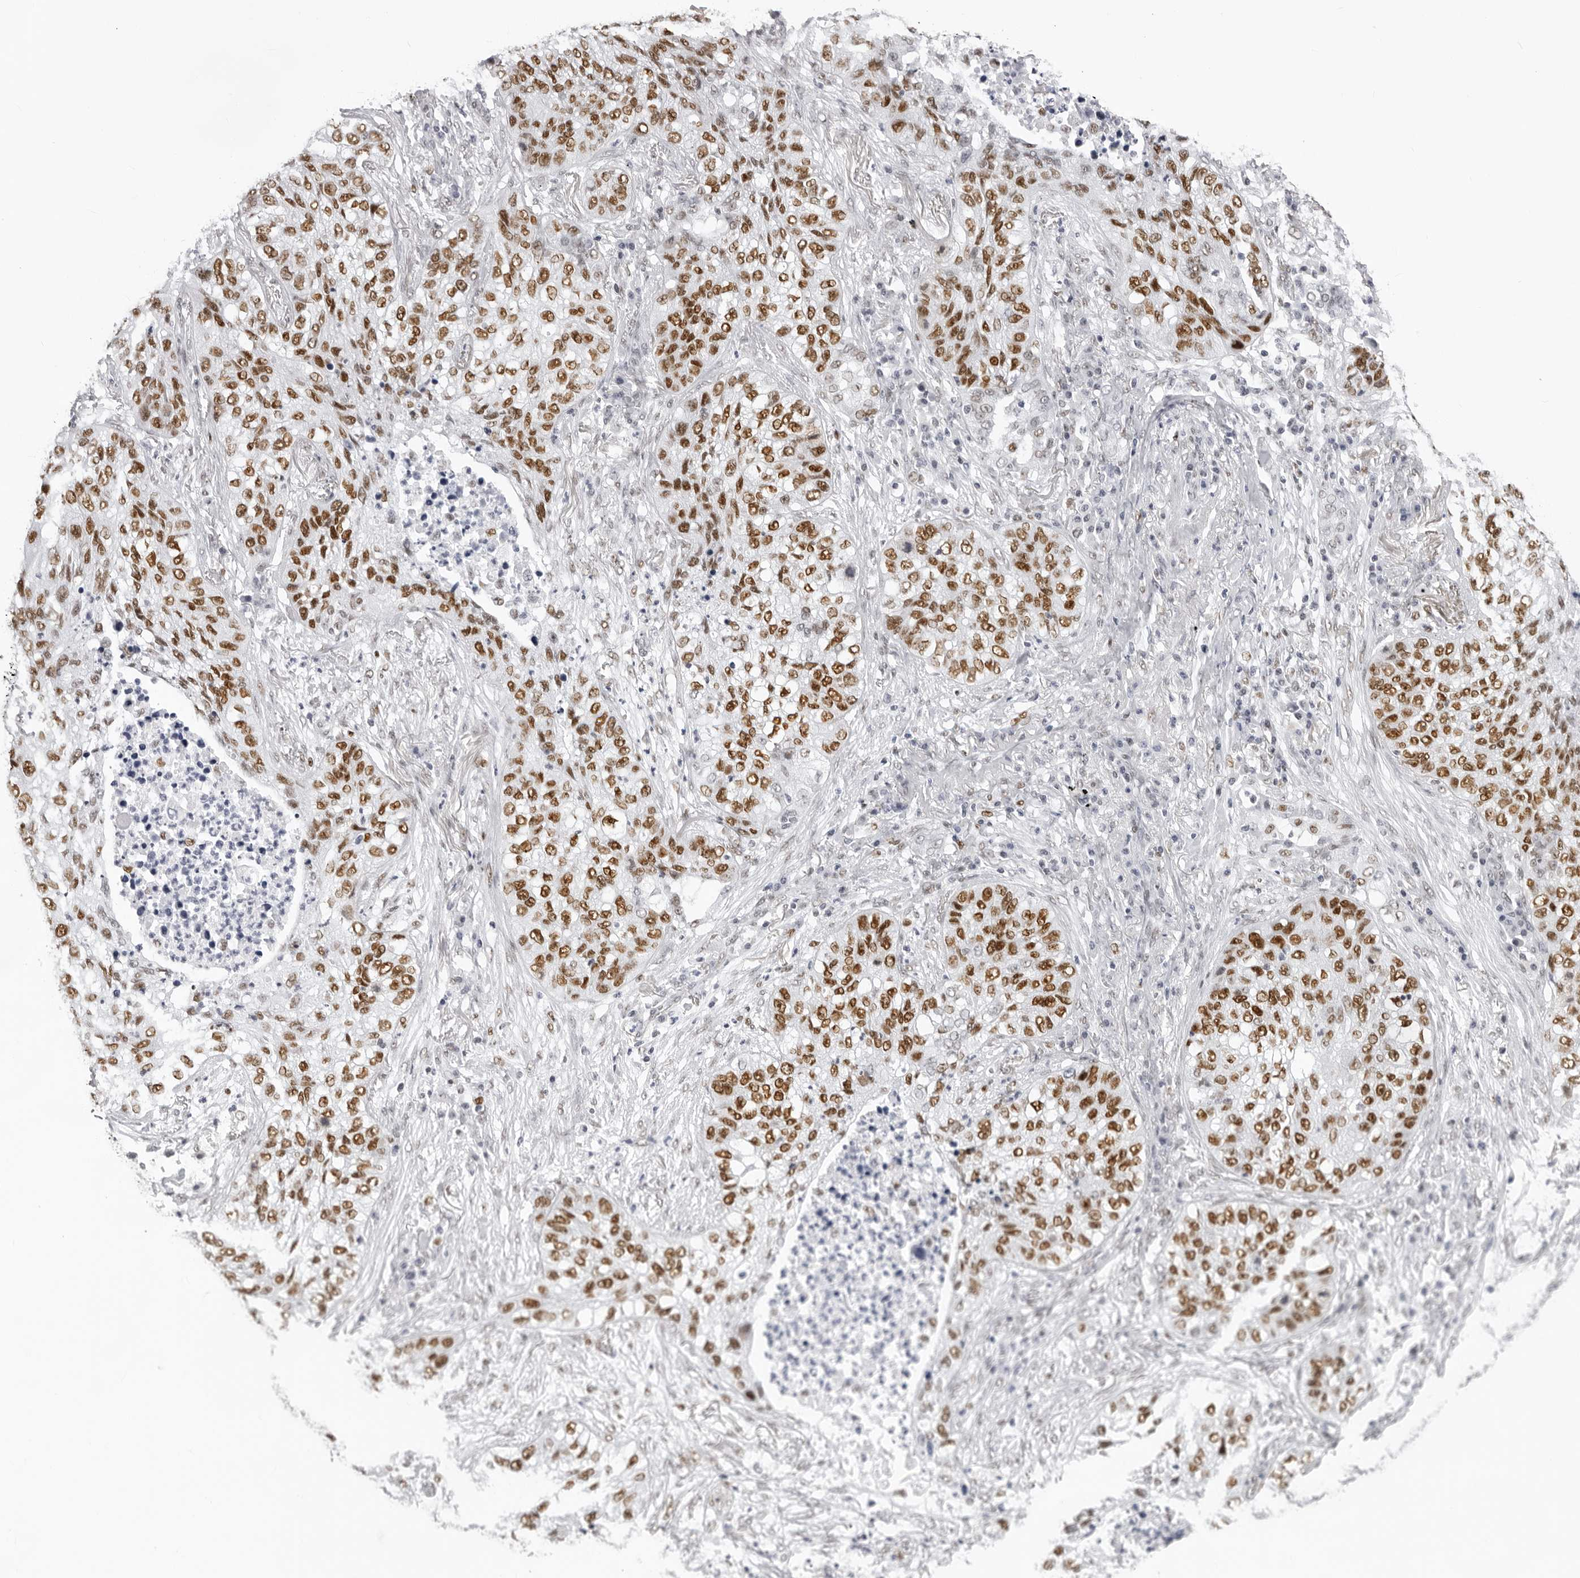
{"staining": {"intensity": "moderate", "quantity": ">75%", "location": "nuclear"}, "tissue": "lung cancer", "cell_type": "Tumor cells", "image_type": "cancer", "snomed": [{"axis": "morphology", "description": "Squamous cell carcinoma, NOS"}, {"axis": "topography", "description": "Lung"}], "caption": "Protein staining of lung cancer tissue shows moderate nuclear staining in about >75% of tumor cells.", "gene": "IRF2BP2", "patient": {"sex": "female", "age": 63}}